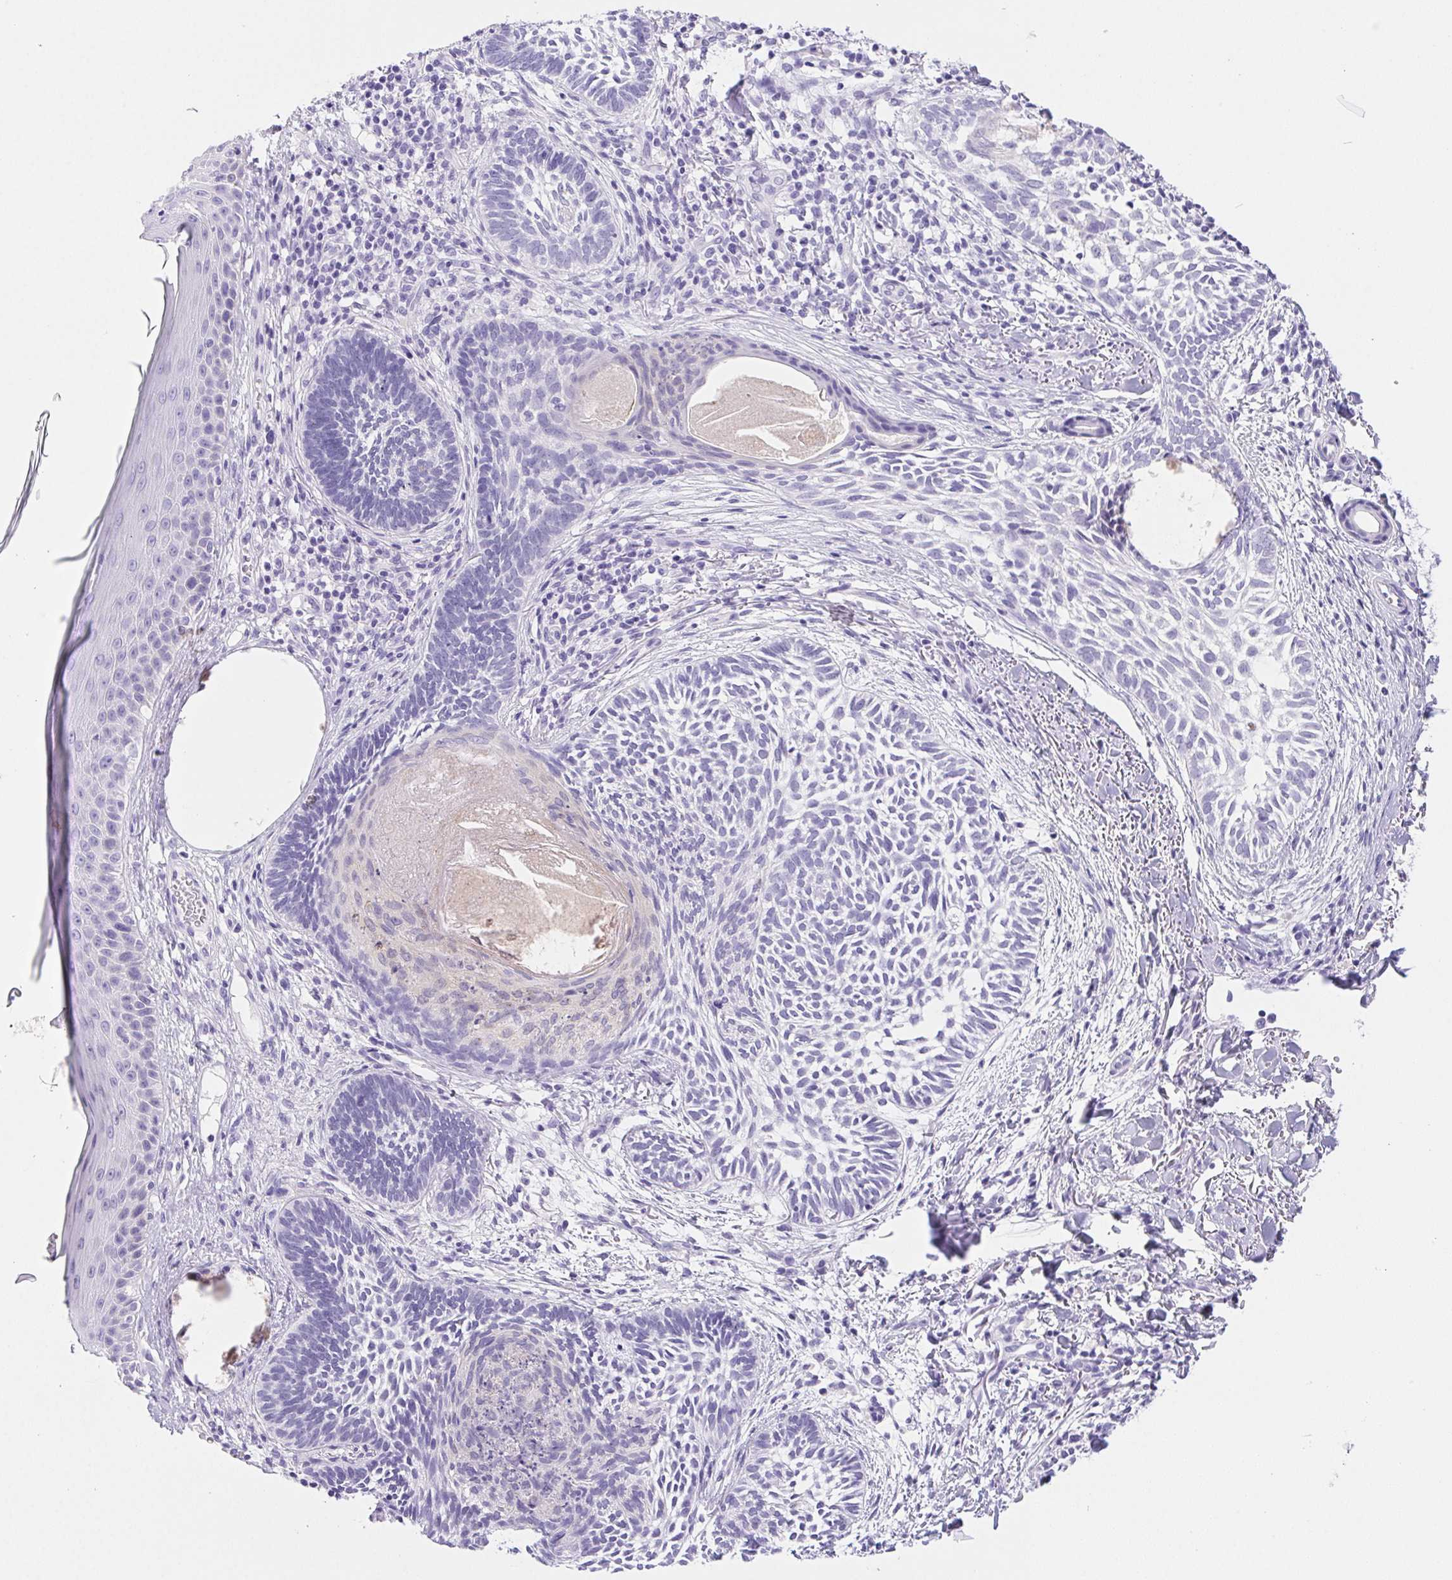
{"staining": {"intensity": "negative", "quantity": "none", "location": "none"}, "tissue": "skin cancer", "cell_type": "Tumor cells", "image_type": "cancer", "snomed": [{"axis": "morphology", "description": "Normal tissue, NOS"}, {"axis": "morphology", "description": "Basal cell carcinoma"}, {"axis": "topography", "description": "Skin"}], "caption": "Basal cell carcinoma (skin) stained for a protein using IHC displays no staining tumor cells.", "gene": "PNLIP", "patient": {"sex": "male", "age": 46}}